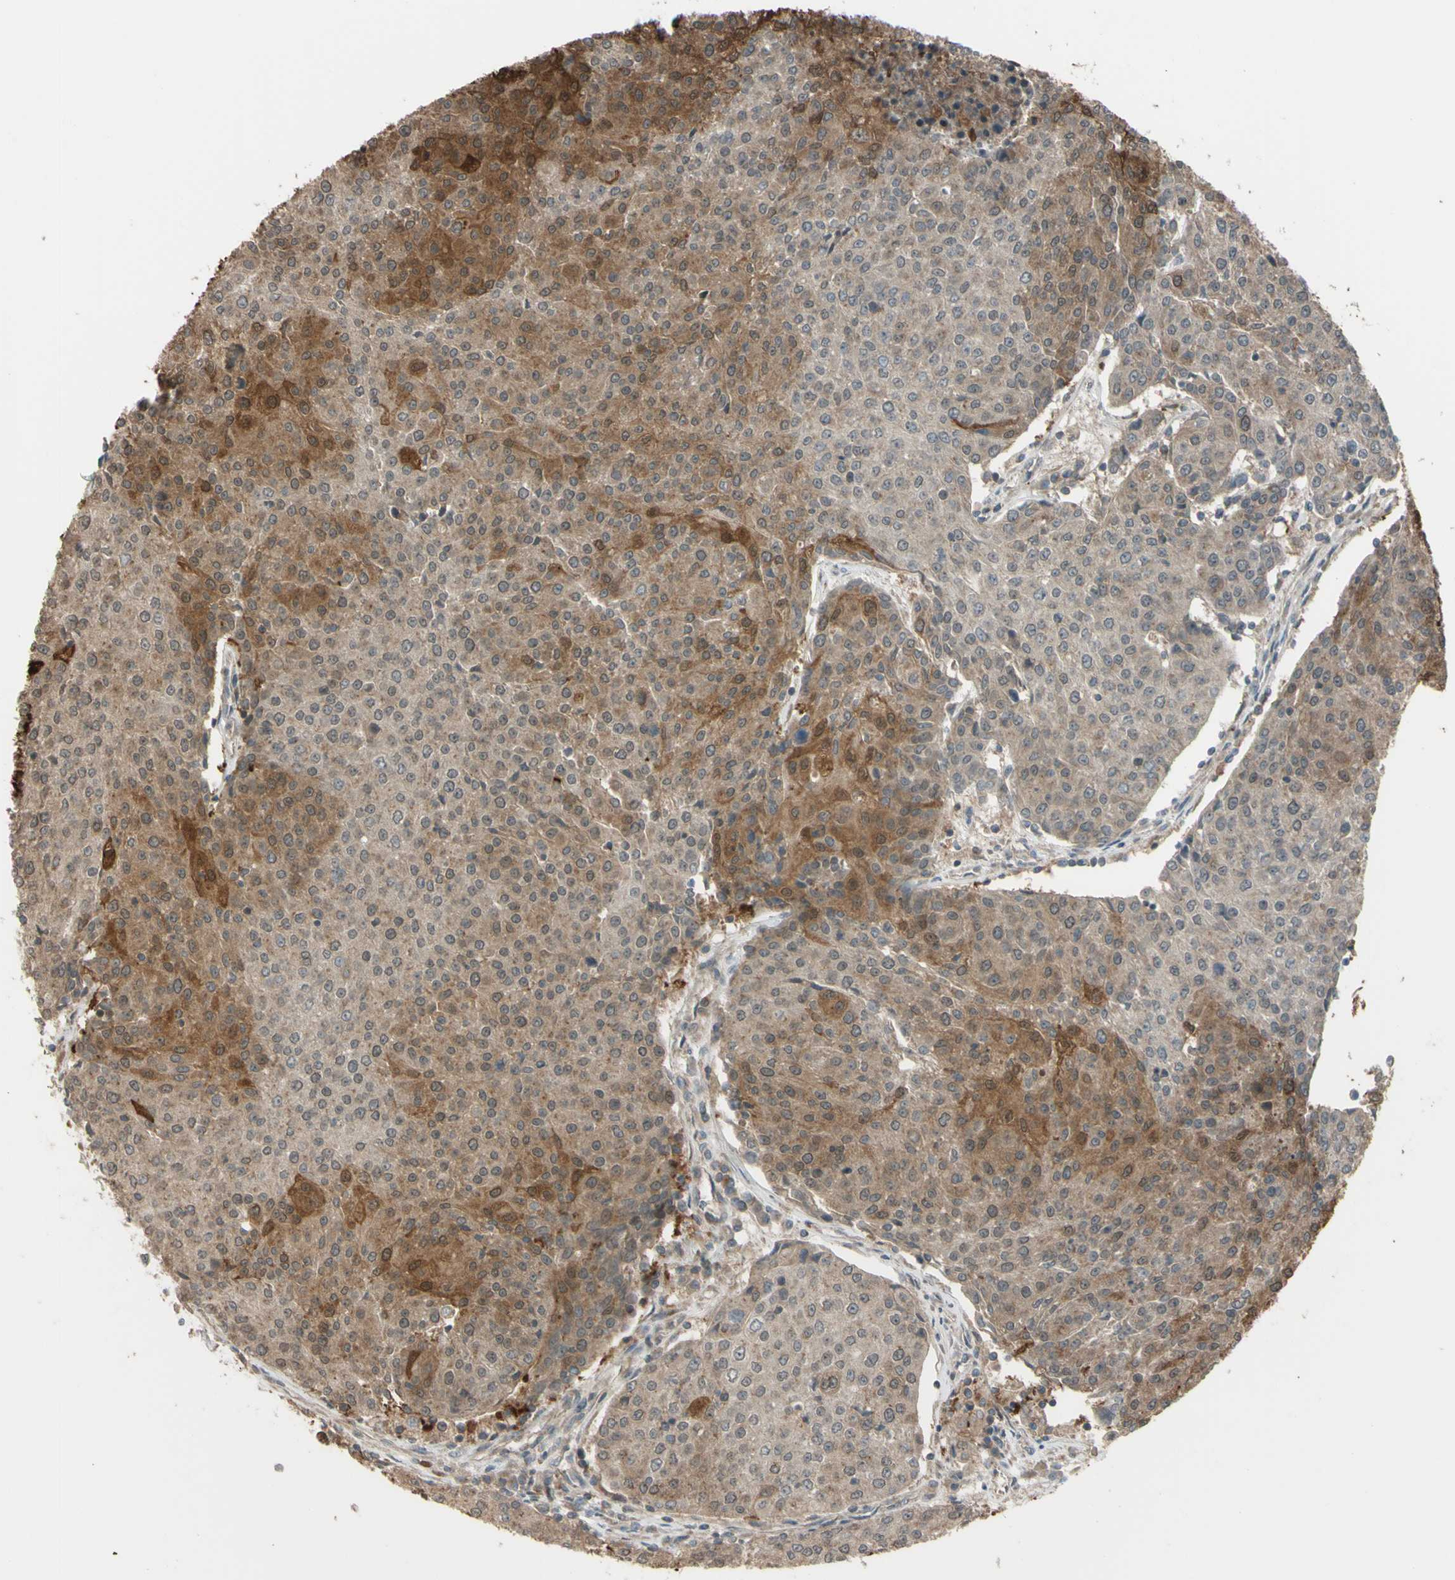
{"staining": {"intensity": "moderate", "quantity": "25%-75%", "location": "cytoplasmic/membranous,nuclear"}, "tissue": "urothelial cancer", "cell_type": "Tumor cells", "image_type": "cancer", "snomed": [{"axis": "morphology", "description": "Urothelial carcinoma, High grade"}, {"axis": "topography", "description": "Urinary bladder"}], "caption": "DAB immunohistochemical staining of human urothelial cancer demonstrates moderate cytoplasmic/membranous and nuclear protein staining in approximately 25%-75% of tumor cells.", "gene": "FLII", "patient": {"sex": "female", "age": 85}}